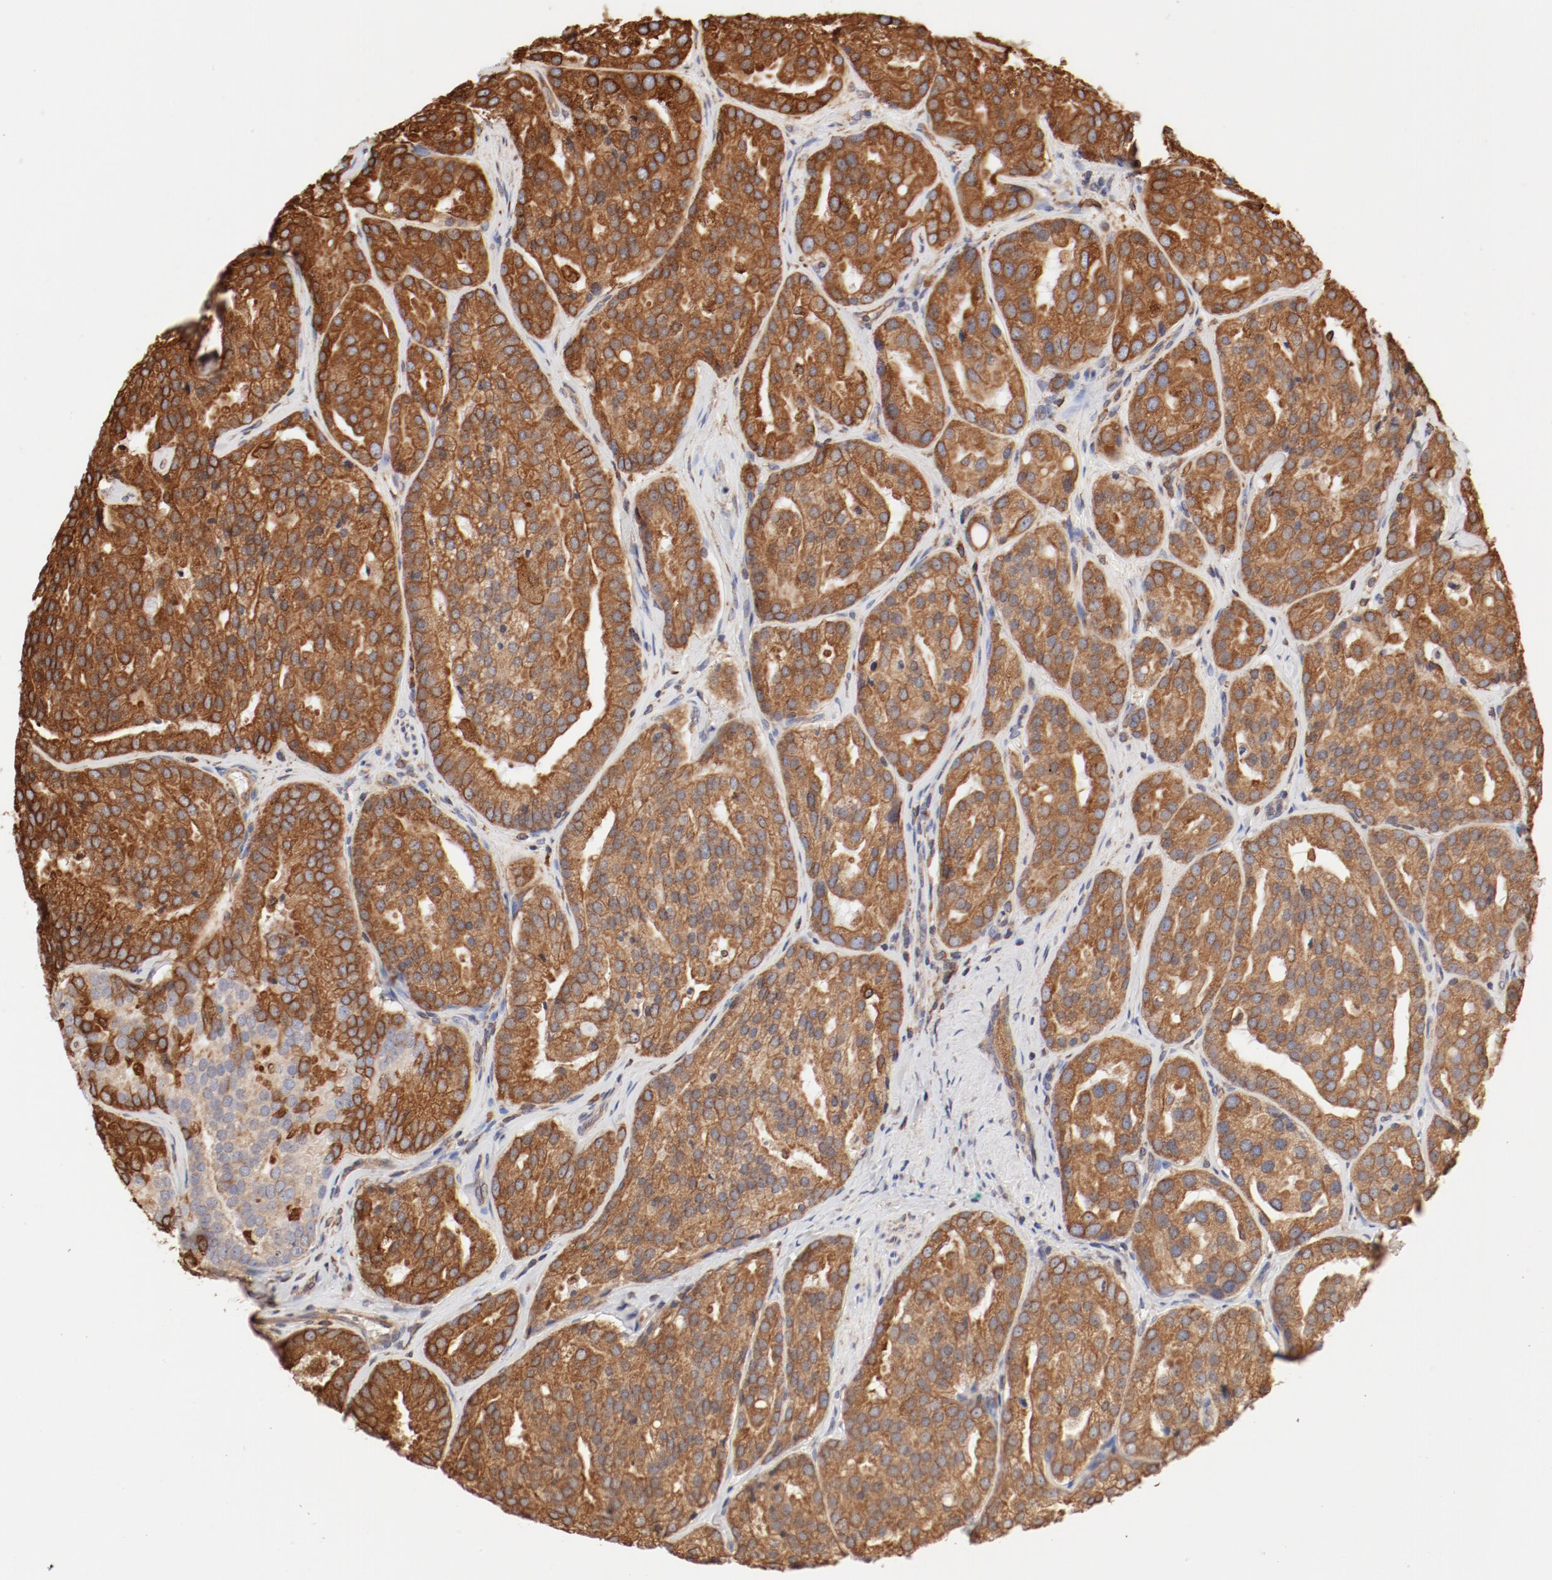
{"staining": {"intensity": "moderate", "quantity": "25%-75%", "location": "cytoplasmic/membranous"}, "tissue": "prostate cancer", "cell_type": "Tumor cells", "image_type": "cancer", "snomed": [{"axis": "morphology", "description": "Adenocarcinoma, High grade"}, {"axis": "topography", "description": "Prostate"}], "caption": "Protein staining by immunohistochemistry reveals moderate cytoplasmic/membranous expression in approximately 25%-75% of tumor cells in prostate high-grade adenocarcinoma. (DAB (3,3'-diaminobenzidine) = brown stain, brightfield microscopy at high magnification).", "gene": "BCAP31", "patient": {"sex": "male", "age": 64}}